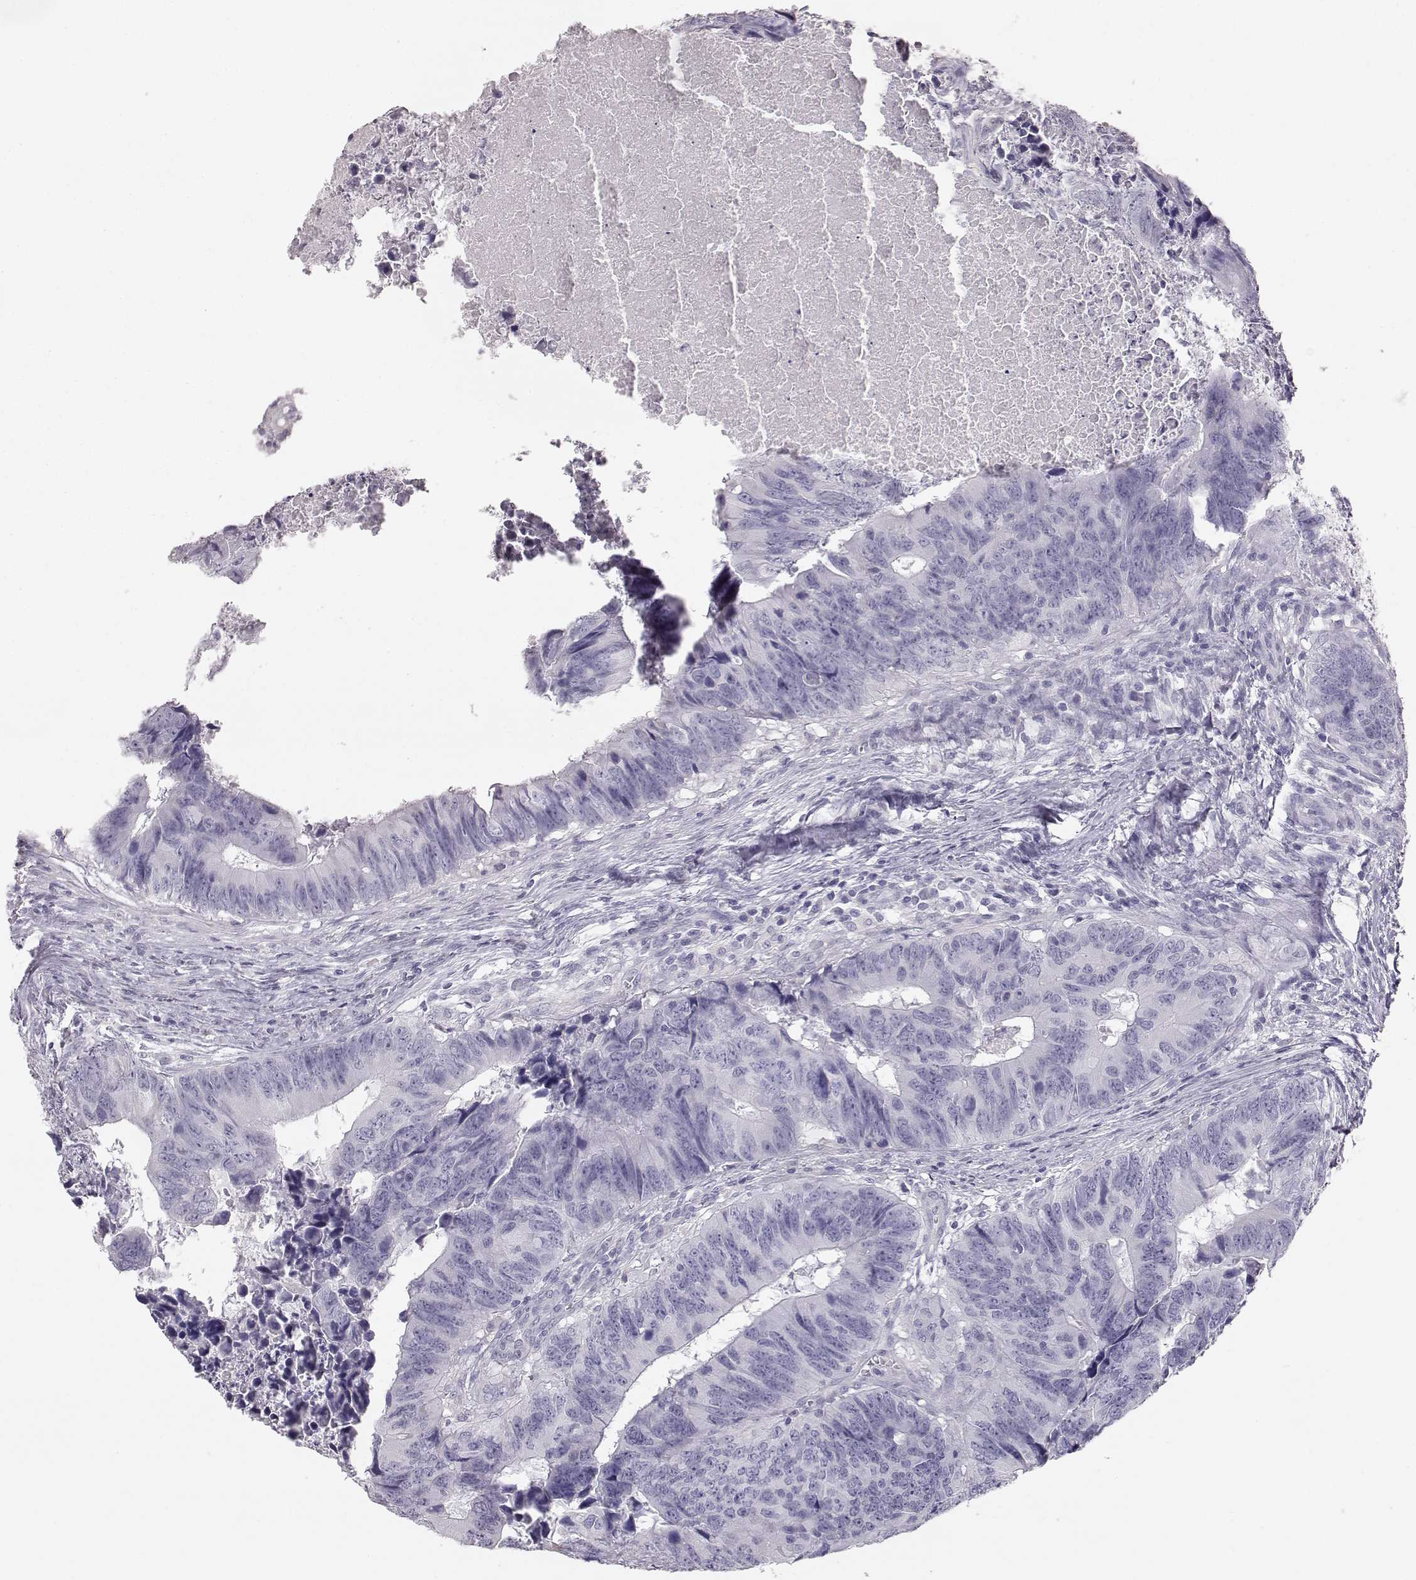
{"staining": {"intensity": "negative", "quantity": "none", "location": "none"}, "tissue": "colorectal cancer", "cell_type": "Tumor cells", "image_type": "cancer", "snomed": [{"axis": "morphology", "description": "Adenocarcinoma, NOS"}, {"axis": "topography", "description": "Colon"}], "caption": "Colorectal cancer stained for a protein using immunohistochemistry (IHC) exhibits no positivity tumor cells.", "gene": "KRT33A", "patient": {"sex": "female", "age": 82}}